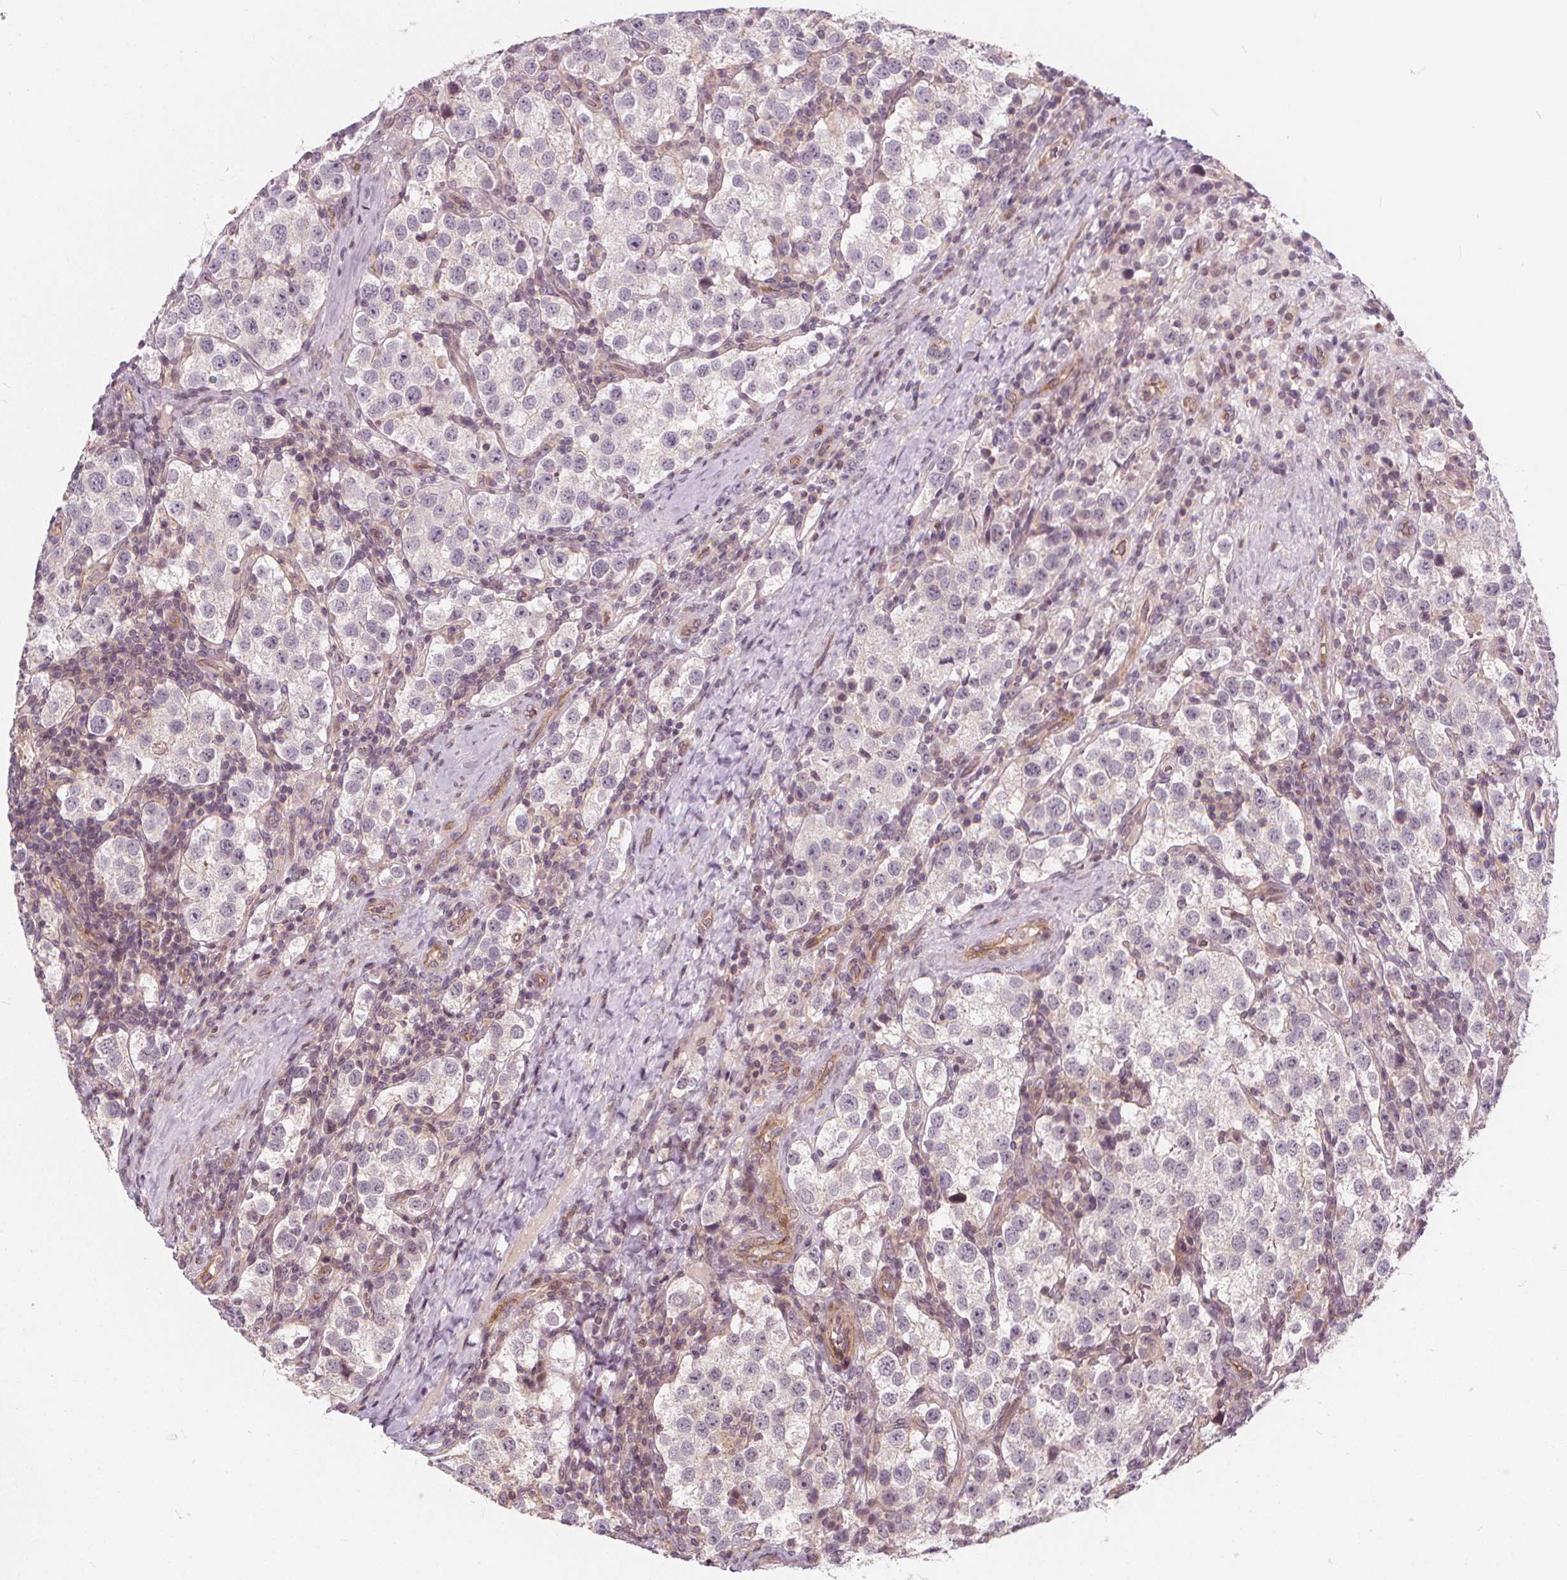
{"staining": {"intensity": "negative", "quantity": "none", "location": "none"}, "tissue": "testis cancer", "cell_type": "Tumor cells", "image_type": "cancer", "snomed": [{"axis": "morphology", "description": "Seminoma, NOS"}, {"axis": "topography", "description": "Testis"}], "caption": "Immunohistochemistry photomicrograph of human testis cancer stained for a protein (brown), which shows no expression in tumor cells.", "gene": "INPP5E", "patient": {"sex": "male", "age": 37}}